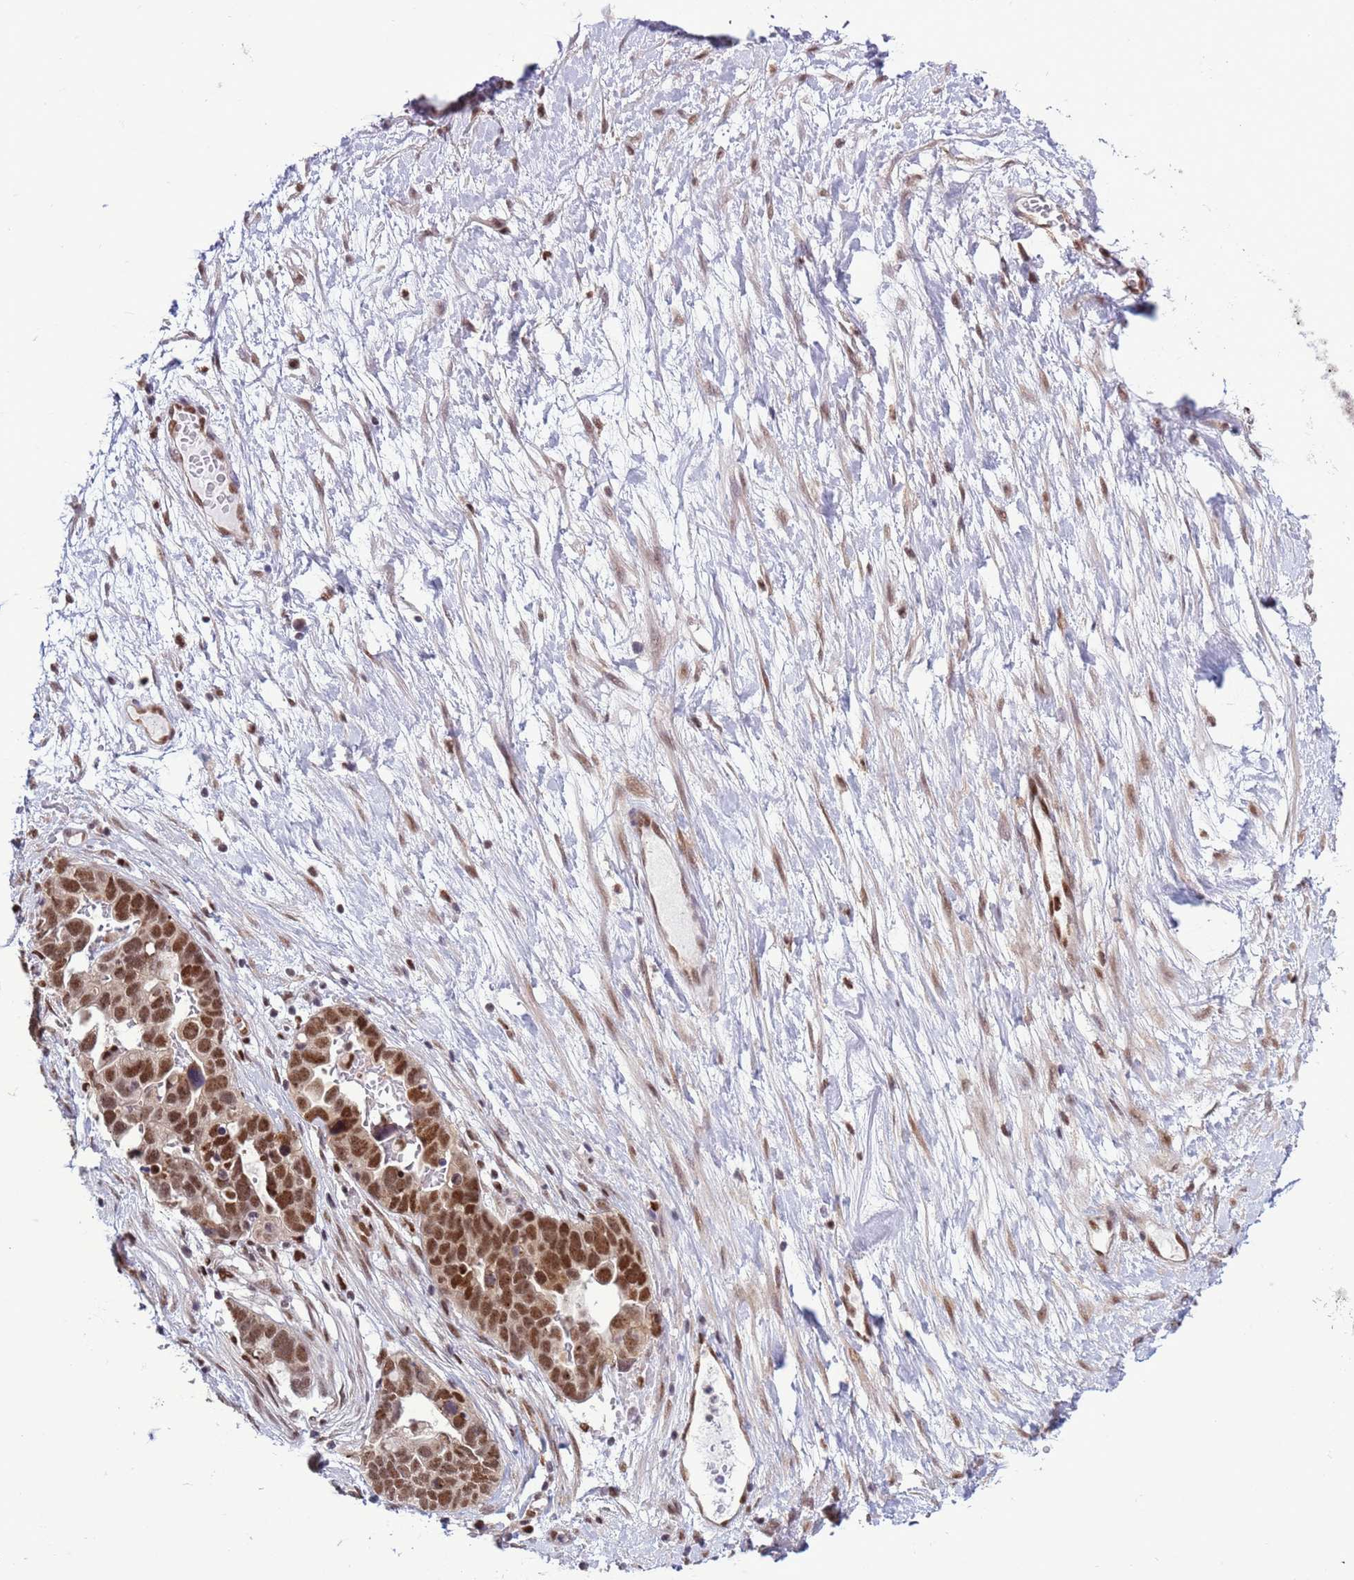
{"staining": {"intensity": "strong", "quantity": ">75%", "location": "nuclear"}, "tissue": "ovarian cancer", "cell_type": "Tumor cells", "image_type": "cancer", "snomed": [{"axis": "morphology", "description": "Cystadenocarcinoma, serous, NOS"}, {"axis": "topography", "description": "Ovary"}], "caption": "IHC of human ovarian cancer (serous cystadenocarcinoma) demonstrates high levels of strong nuclear staining in approximately >75% of tumor cells. The staining was performed using DAB to visualize the protein expression in brown, while the nuclei were stained in blue with hematoxylin (Magnification: 20x).", "gene": "PRPF6", "patient": {"sex": "female", "age": 54}}